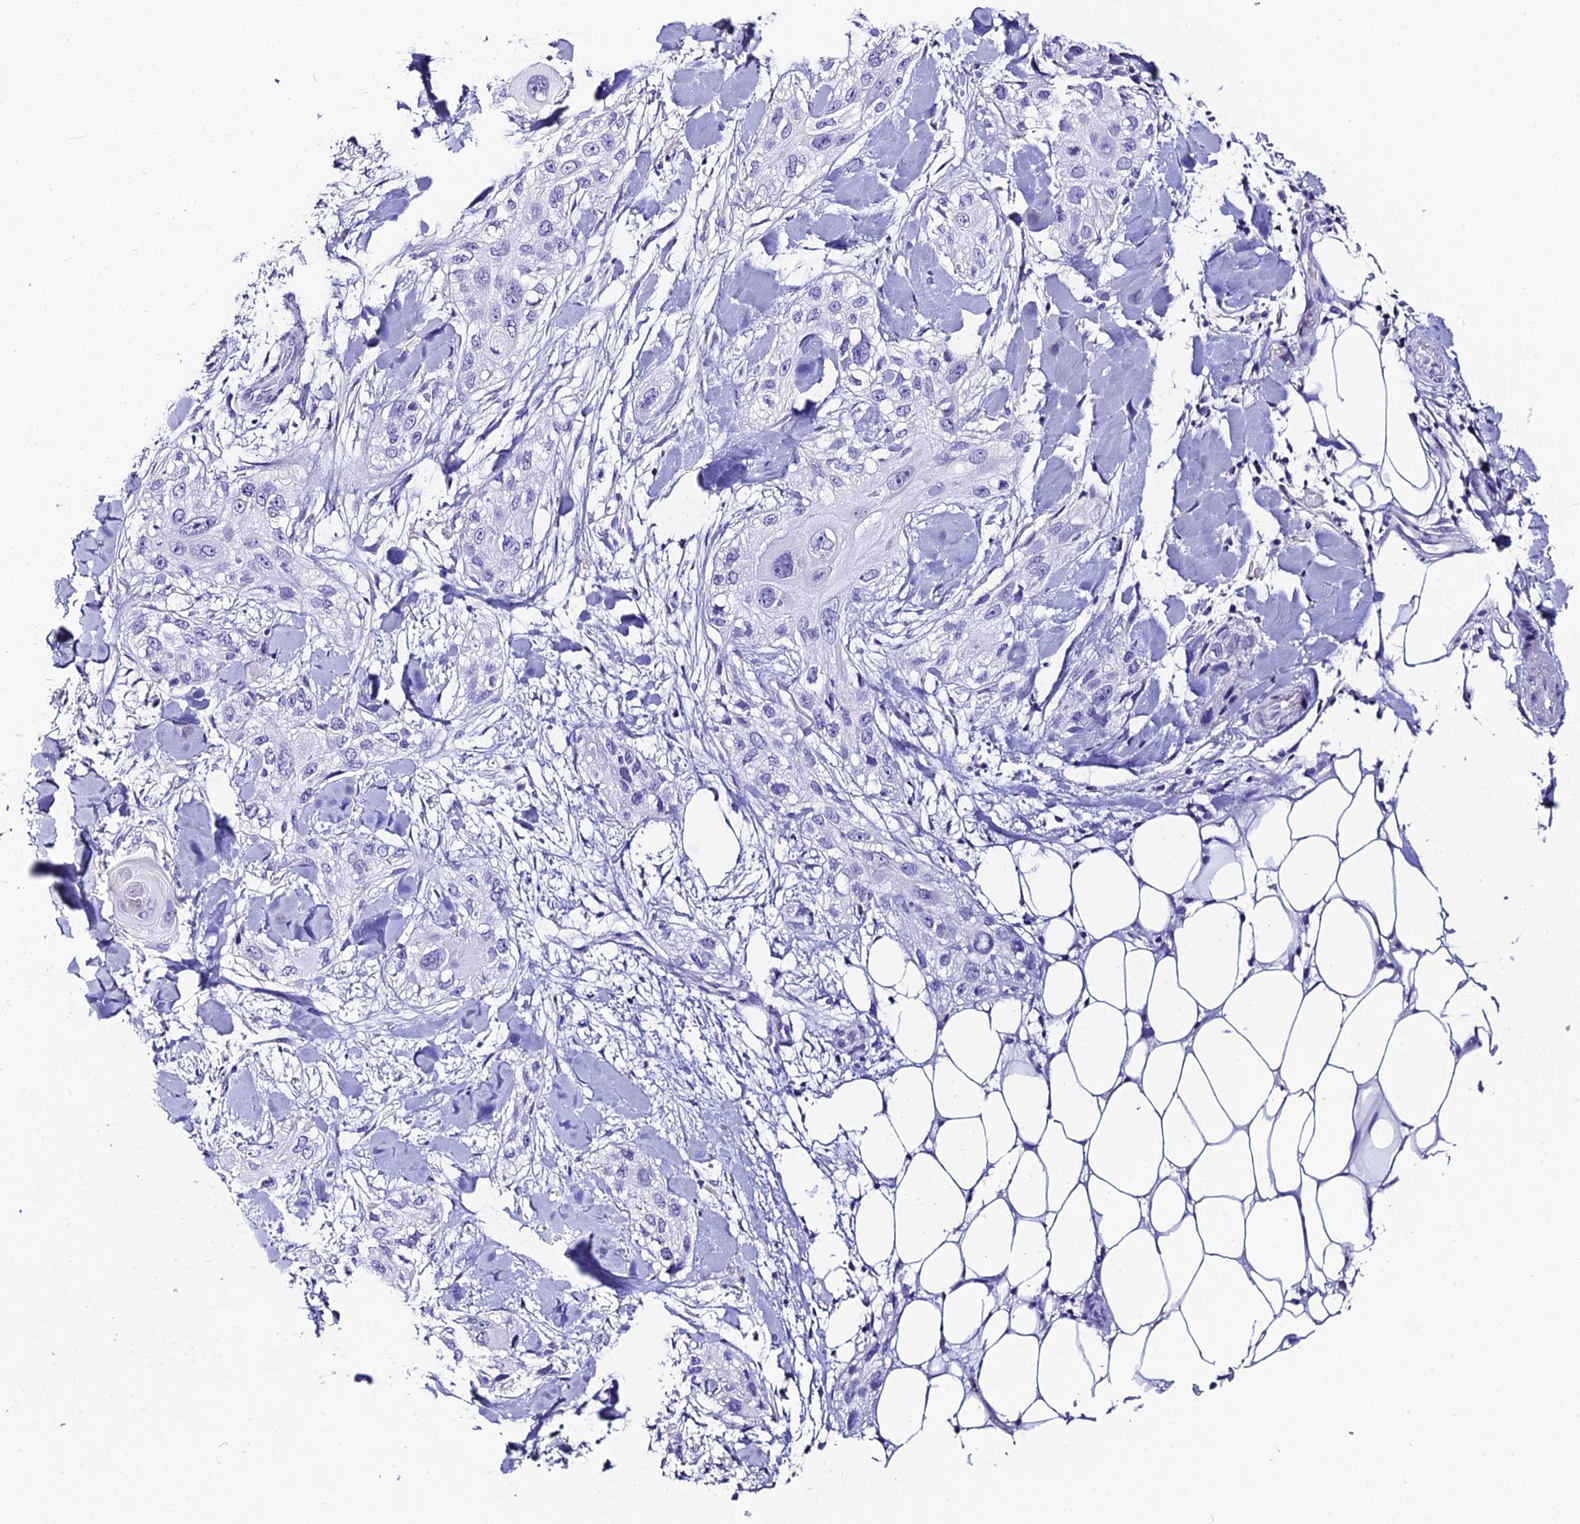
{"staining": {"intensity": "negative", "quantity": "none", "location": "none"}, "tissue": "skin cancer", "cell_type": "Tumor cells", "image_type": "cancer", "snomed": [{"axis": "morphology", "description": "Normal tissue, NOS"}, {"axis": "morphology", "description": "Squamous cell carcinoma, NOS"}, {"axis": "topography", "description": "Skin"}], "caption": "DAB immunohistochemical staining of skin cancer (squamous cell carcinoma) reveals no significant staining in tumor cells.", "gene": "C12orf29", "patient": {"sex": "male", "age": 72}}